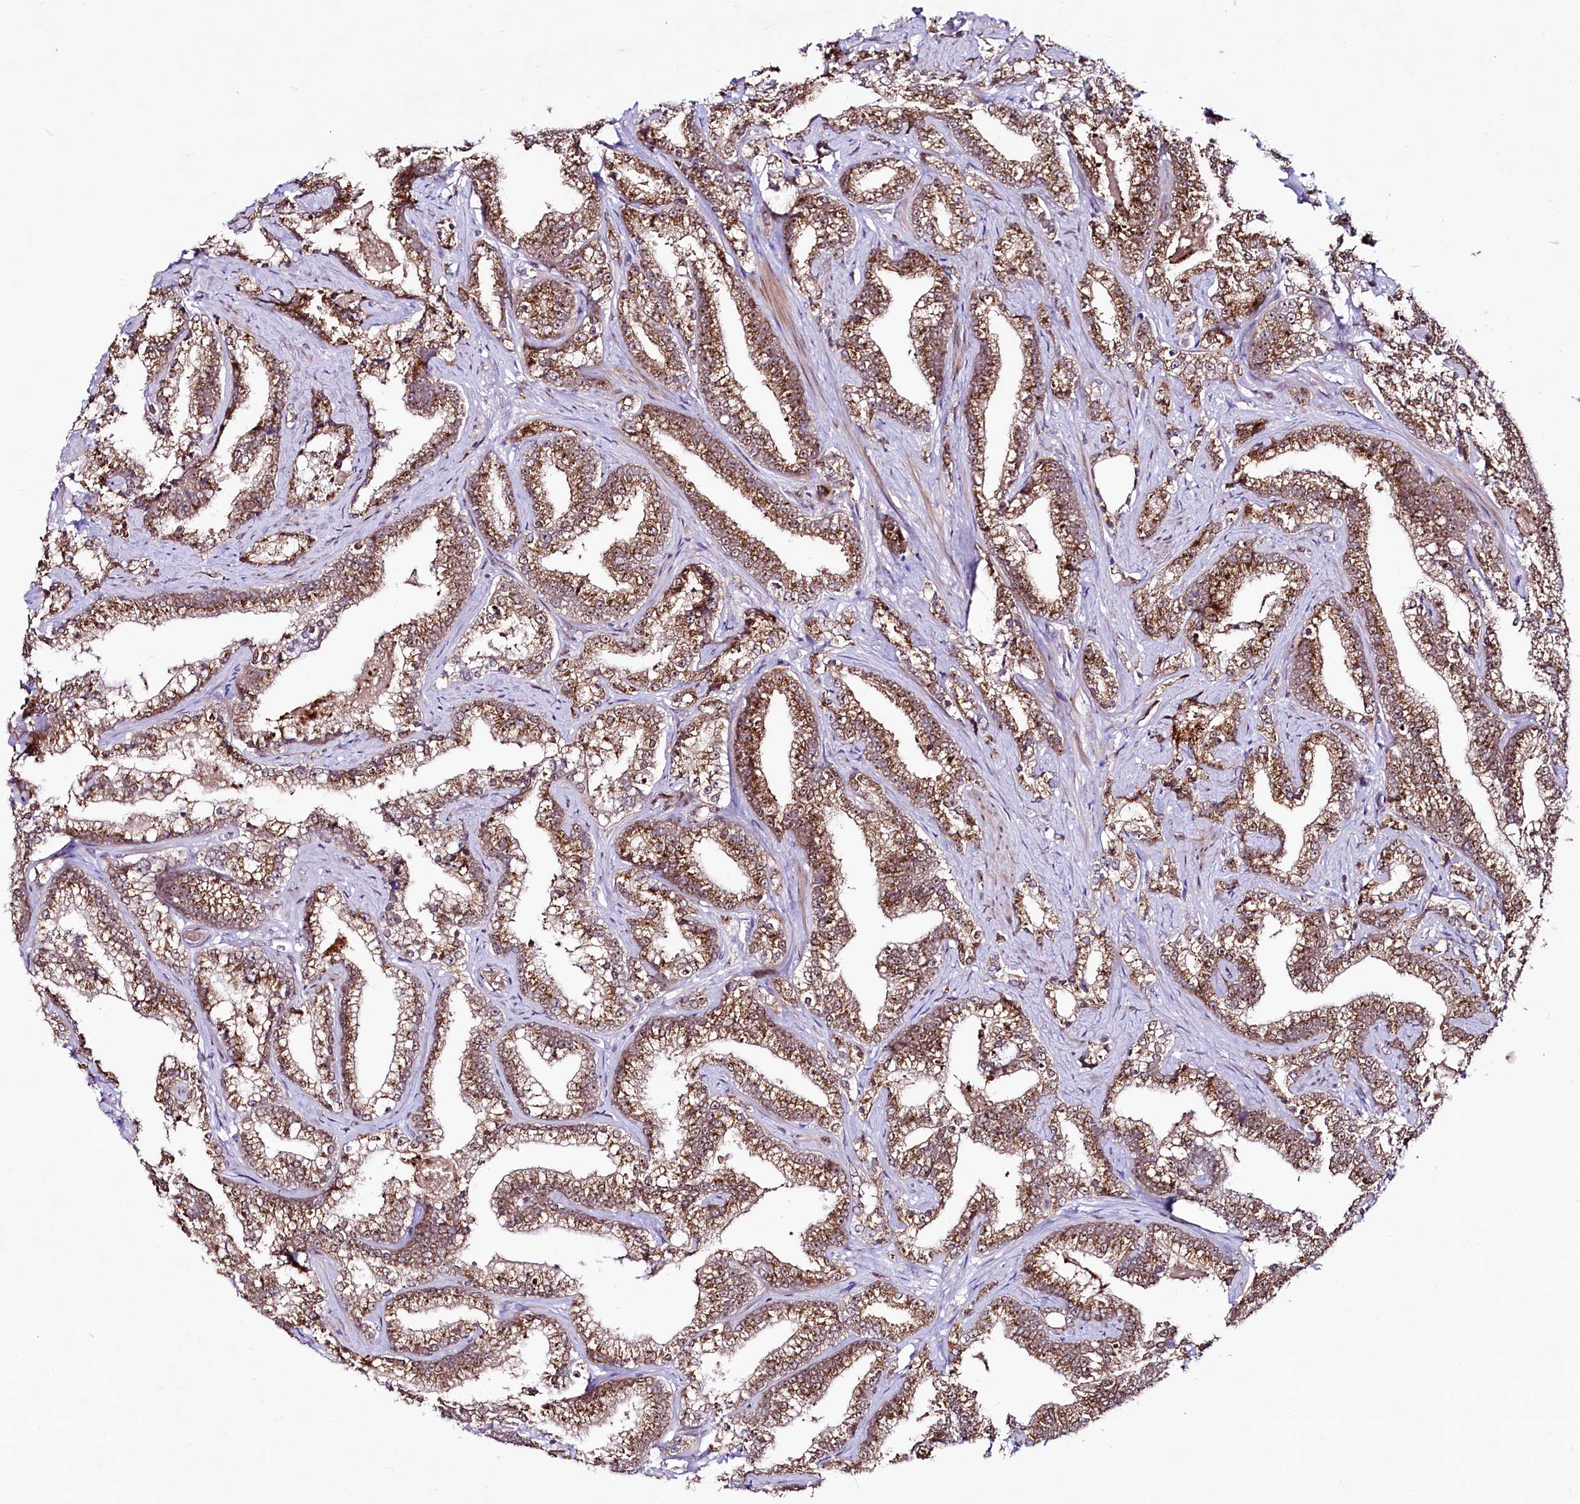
{"staining": {"intensity": "moderate", "quantity": ">75%", "location": "cytoplasmic/membranous,nuclear"}, "tissue": "prostate cancer", "cell_type": "Tumor cells", "image_type": "cancer", "snomed": [{"axis": "morphology", "description": "Adenocarcinoma, High grade"}, {"axis": "topography", "description": "Prostate and seminal vesicle, NOS"}], "caption": "An image showing moderate cytoplasmic/membranous and nuclear positivity in about >75% of tumor cells in prostate high-grade adenocarcinoma, as visualized by brown immunohistochemical staining.", "gene": "LEUTX", "patient": {"sex": "male", "age": 67}}